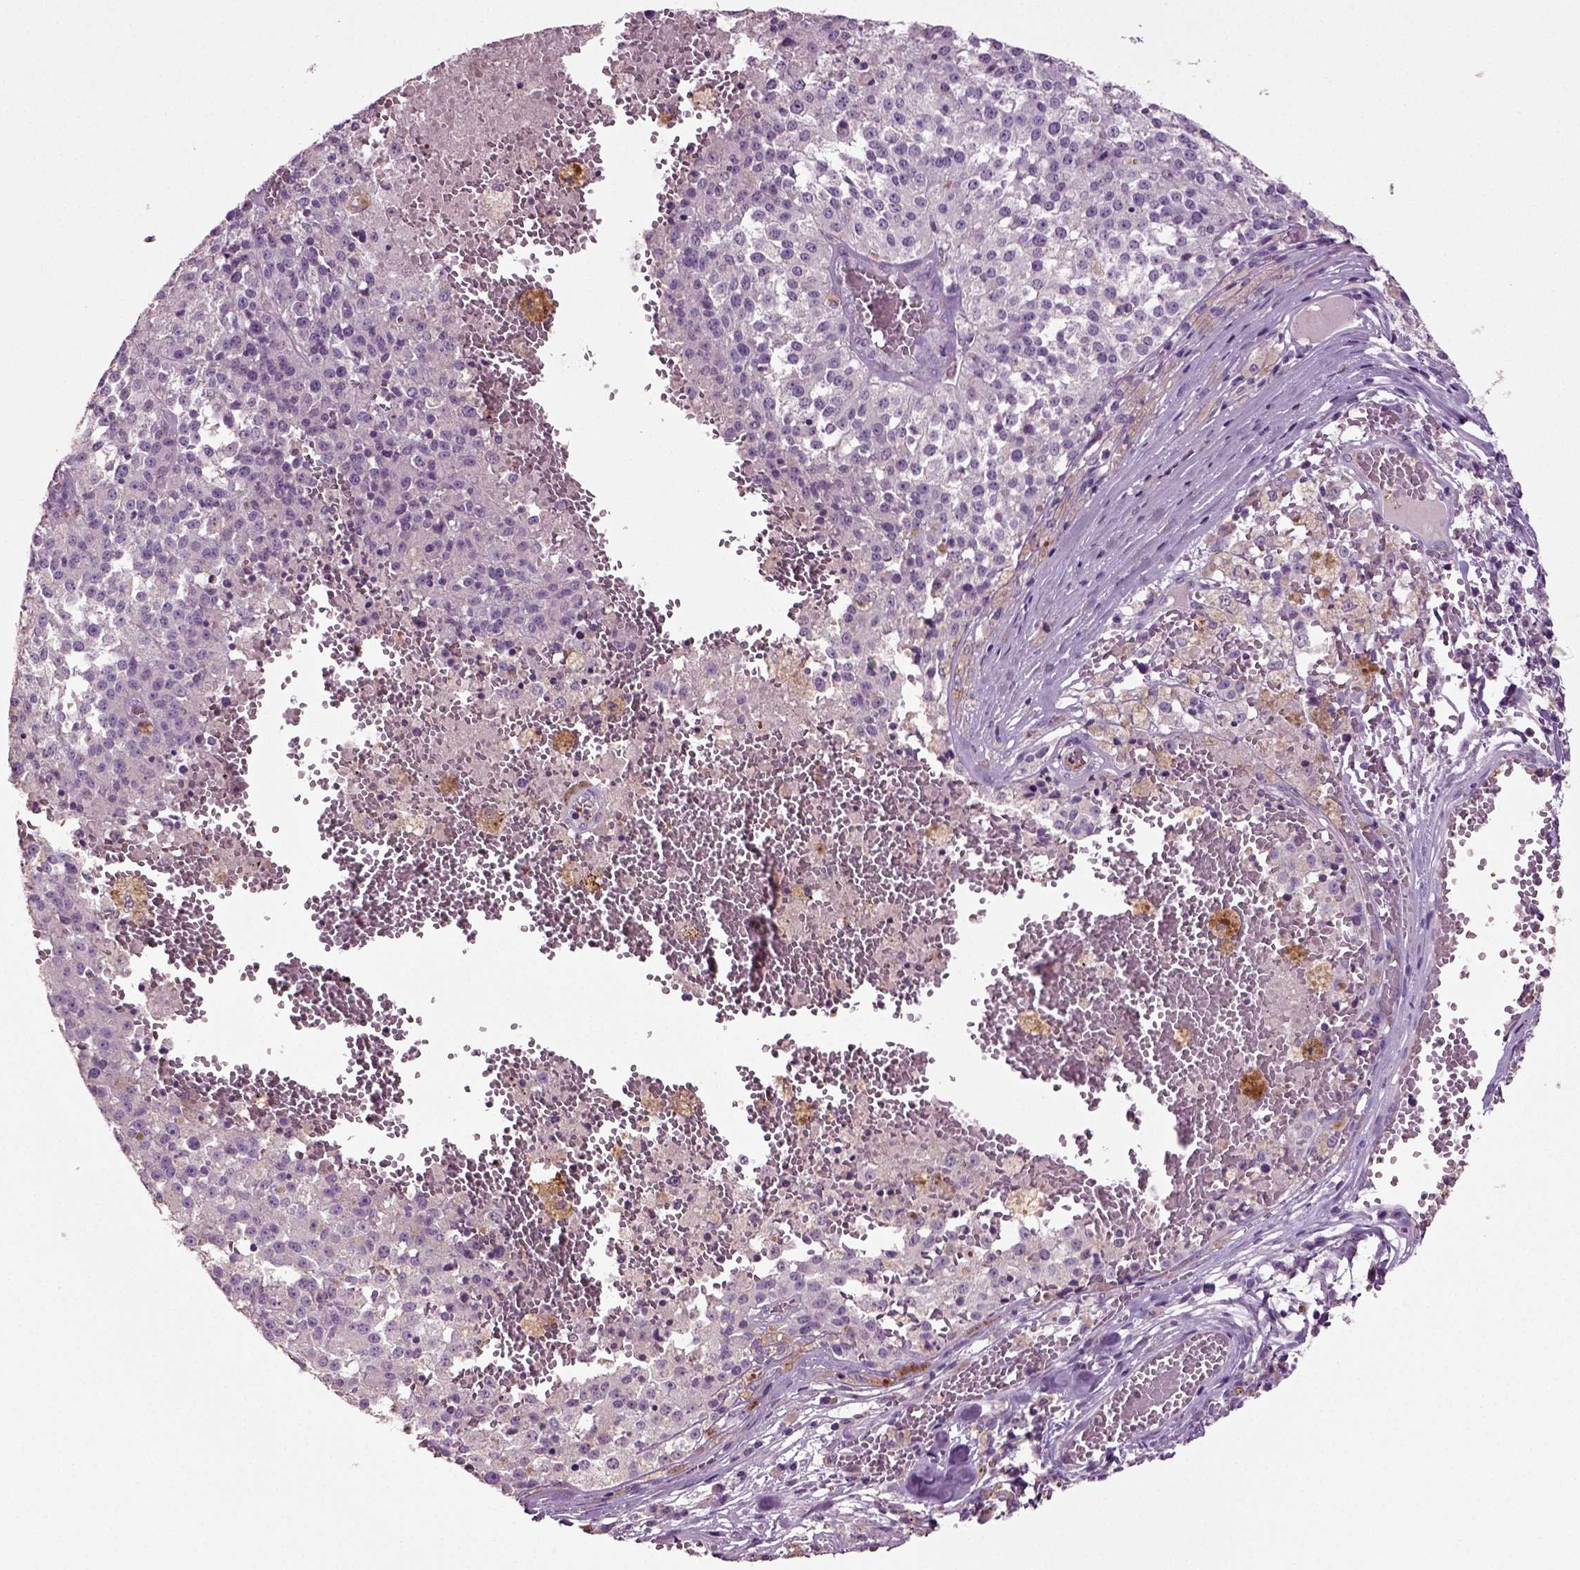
{"staining": {"intensity": "negative", "quantity": "none", "location": "none"}, "tissue": "melanoma", "cell_type": "Tumor cells", "image_type": "cancer", "snomed": [{"axis": "morphology", "description": "Malignant melanoma, Metastatic site"}, {"axis": "topography", "description": "Lymph node"}], "caption": "Melanoma was stained to show a protein in brown. There is no significant positivity in tumor cells.", "gene": "DEFB118", "patient": {"sex": "female", "age": 64}}